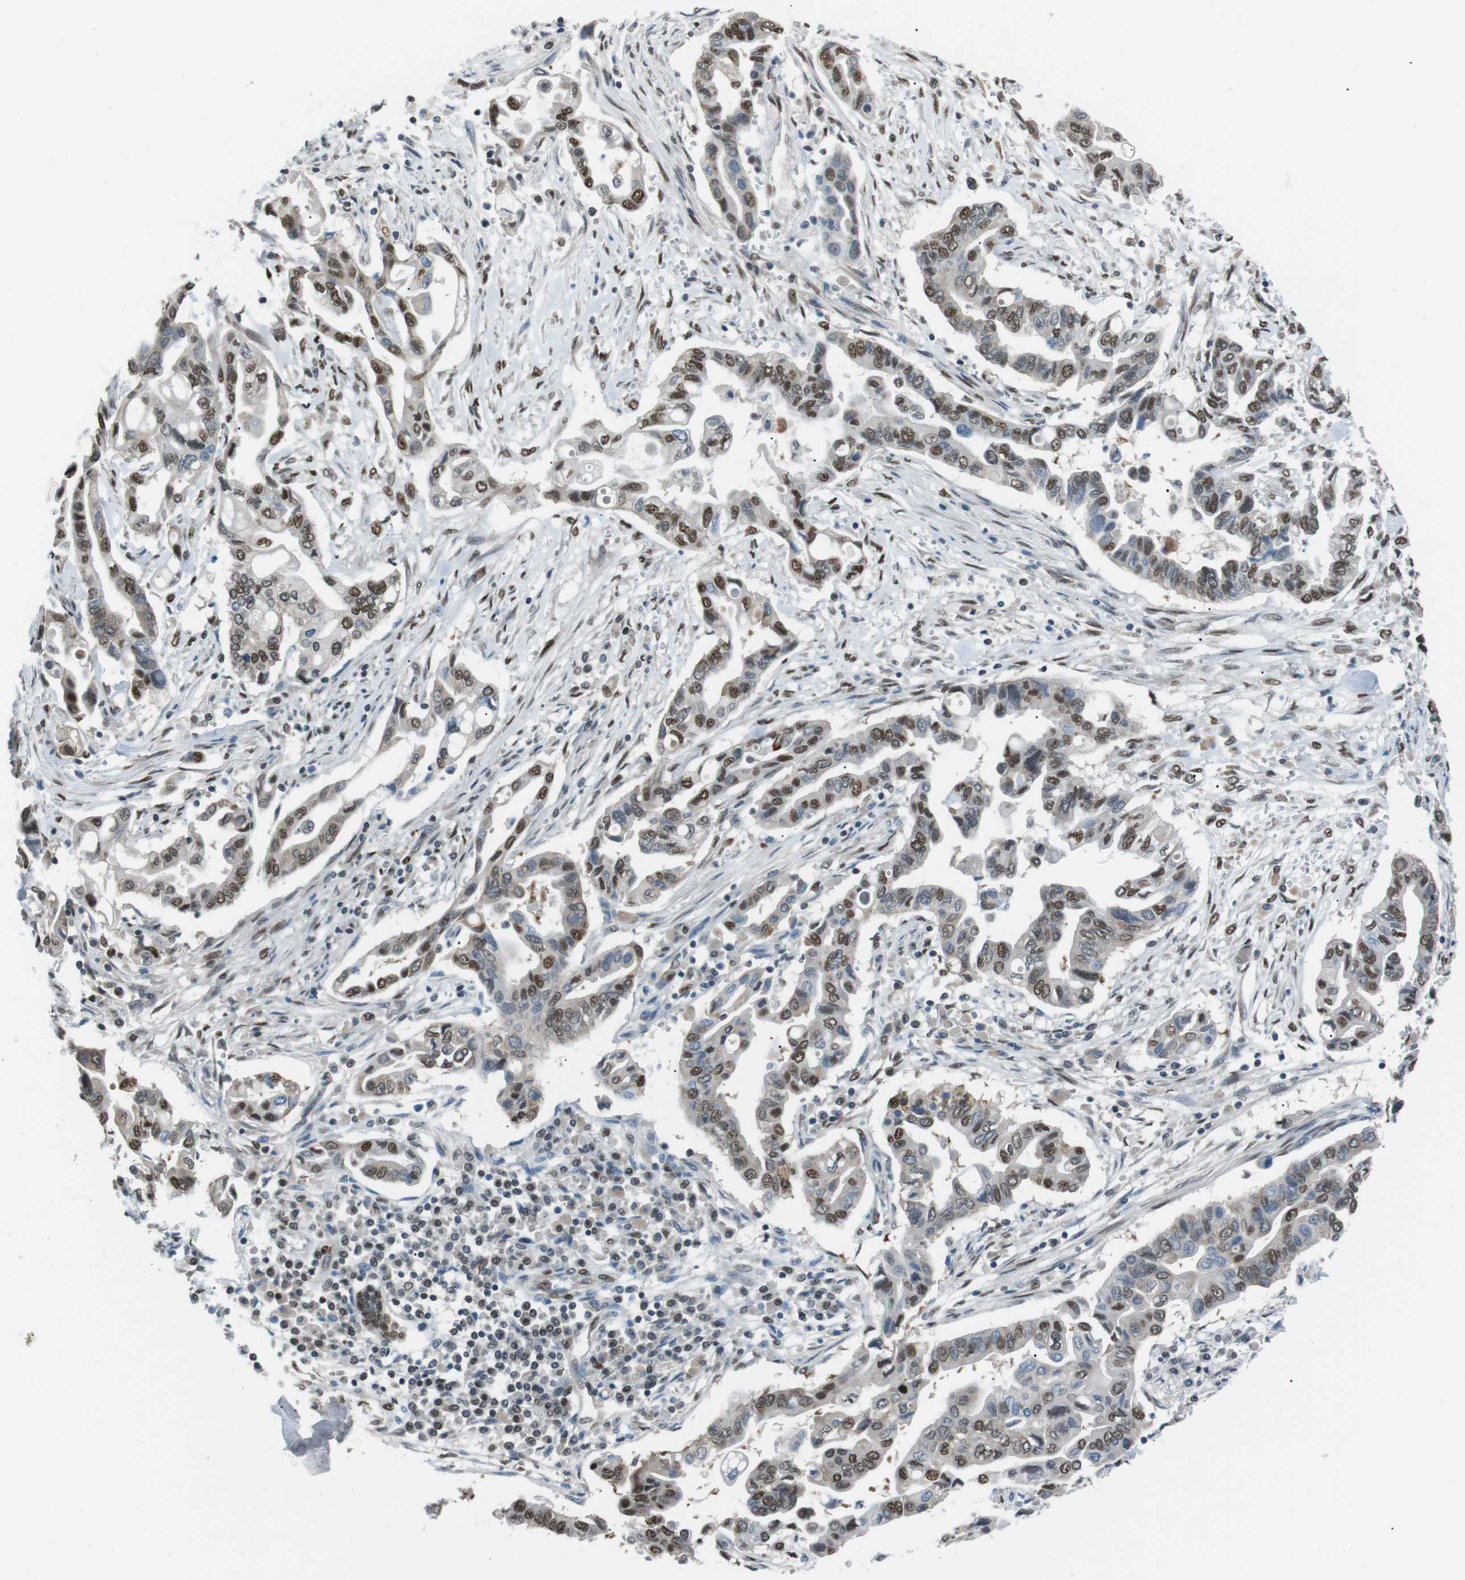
{"staining": {"intensity": "moderate", "quantity": ">75%", "location": "nuclear"}, "tissue": "pancreatic cancer", "cell_type": "Tumor cells", "image_type": "cancer", "snomed": [{"axis": "morphology", "description": "Adenocarcinoma, NOS"}, {"axis": "topography", "description": "Pancreas"}], "caption": "Protein staining displays moderate nuclear staining in about >75% of tumor cells in adenocarcinoma (pancreatic). (brown staining indicates protein expression, while blue staining denotes nuclei).", "gene": "SRPK2", "patient": {"sex": "female", "age": 57}}